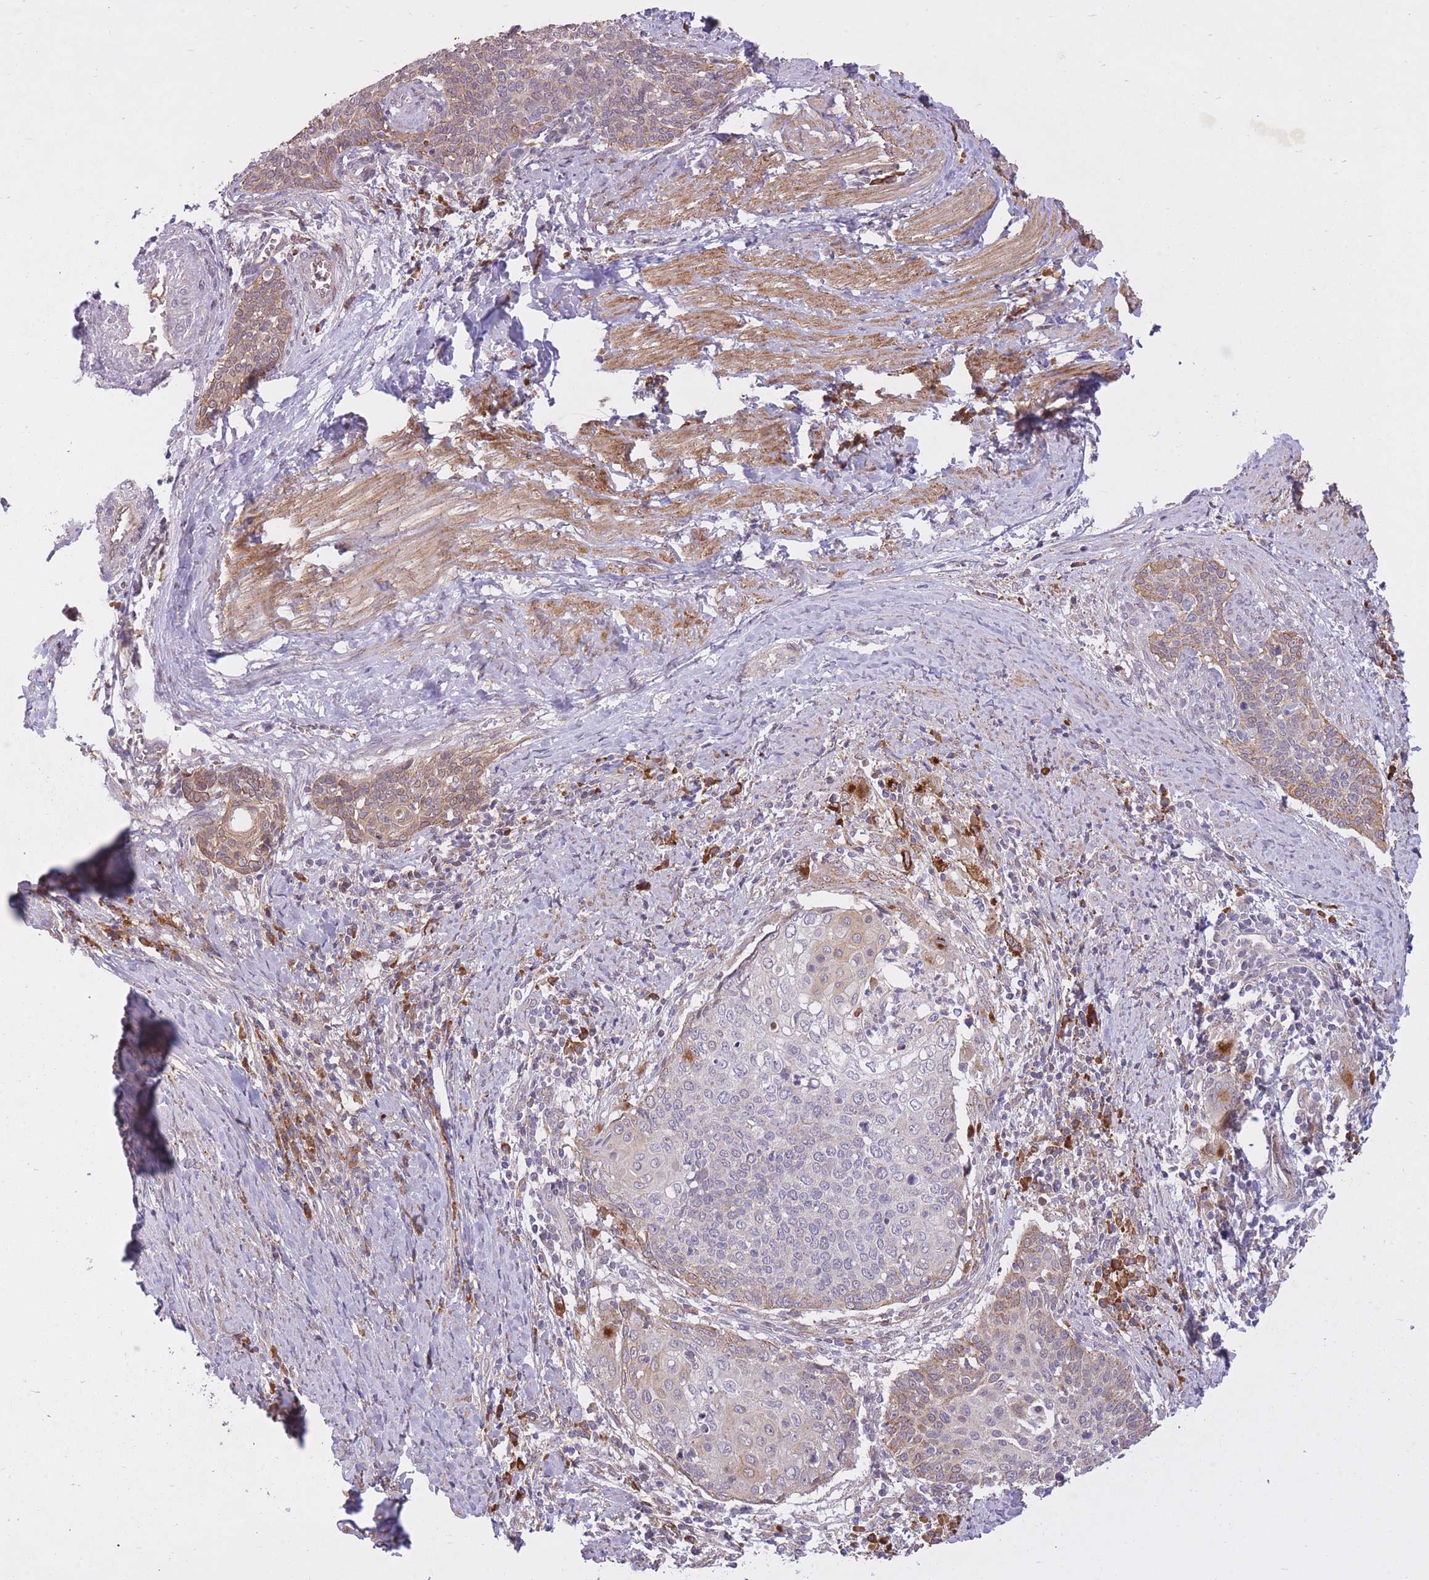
{"staining": {"intensity": "weak", "quantity": "25%-75%", "location": "cytoplasmic/membranous"}, "tissue": "cervical cancer", "cell_type": "Tumor cells", "image_type": "cancer", "snomed": [{"axis": "morphology", "description": "Squamous cell carcinoma, NOS"}, {"axis": "topography", "description": "Cervix"}], "caption": "Approximately 25%-75% of tumor cells in human cervical squamous cell carcinoma display weak cytoplasmic/membranous protein expression as visualized by brown immunohistochemical staining.", "gene": "POLR3F", "patient": {"sex": "female", "age": 39}}